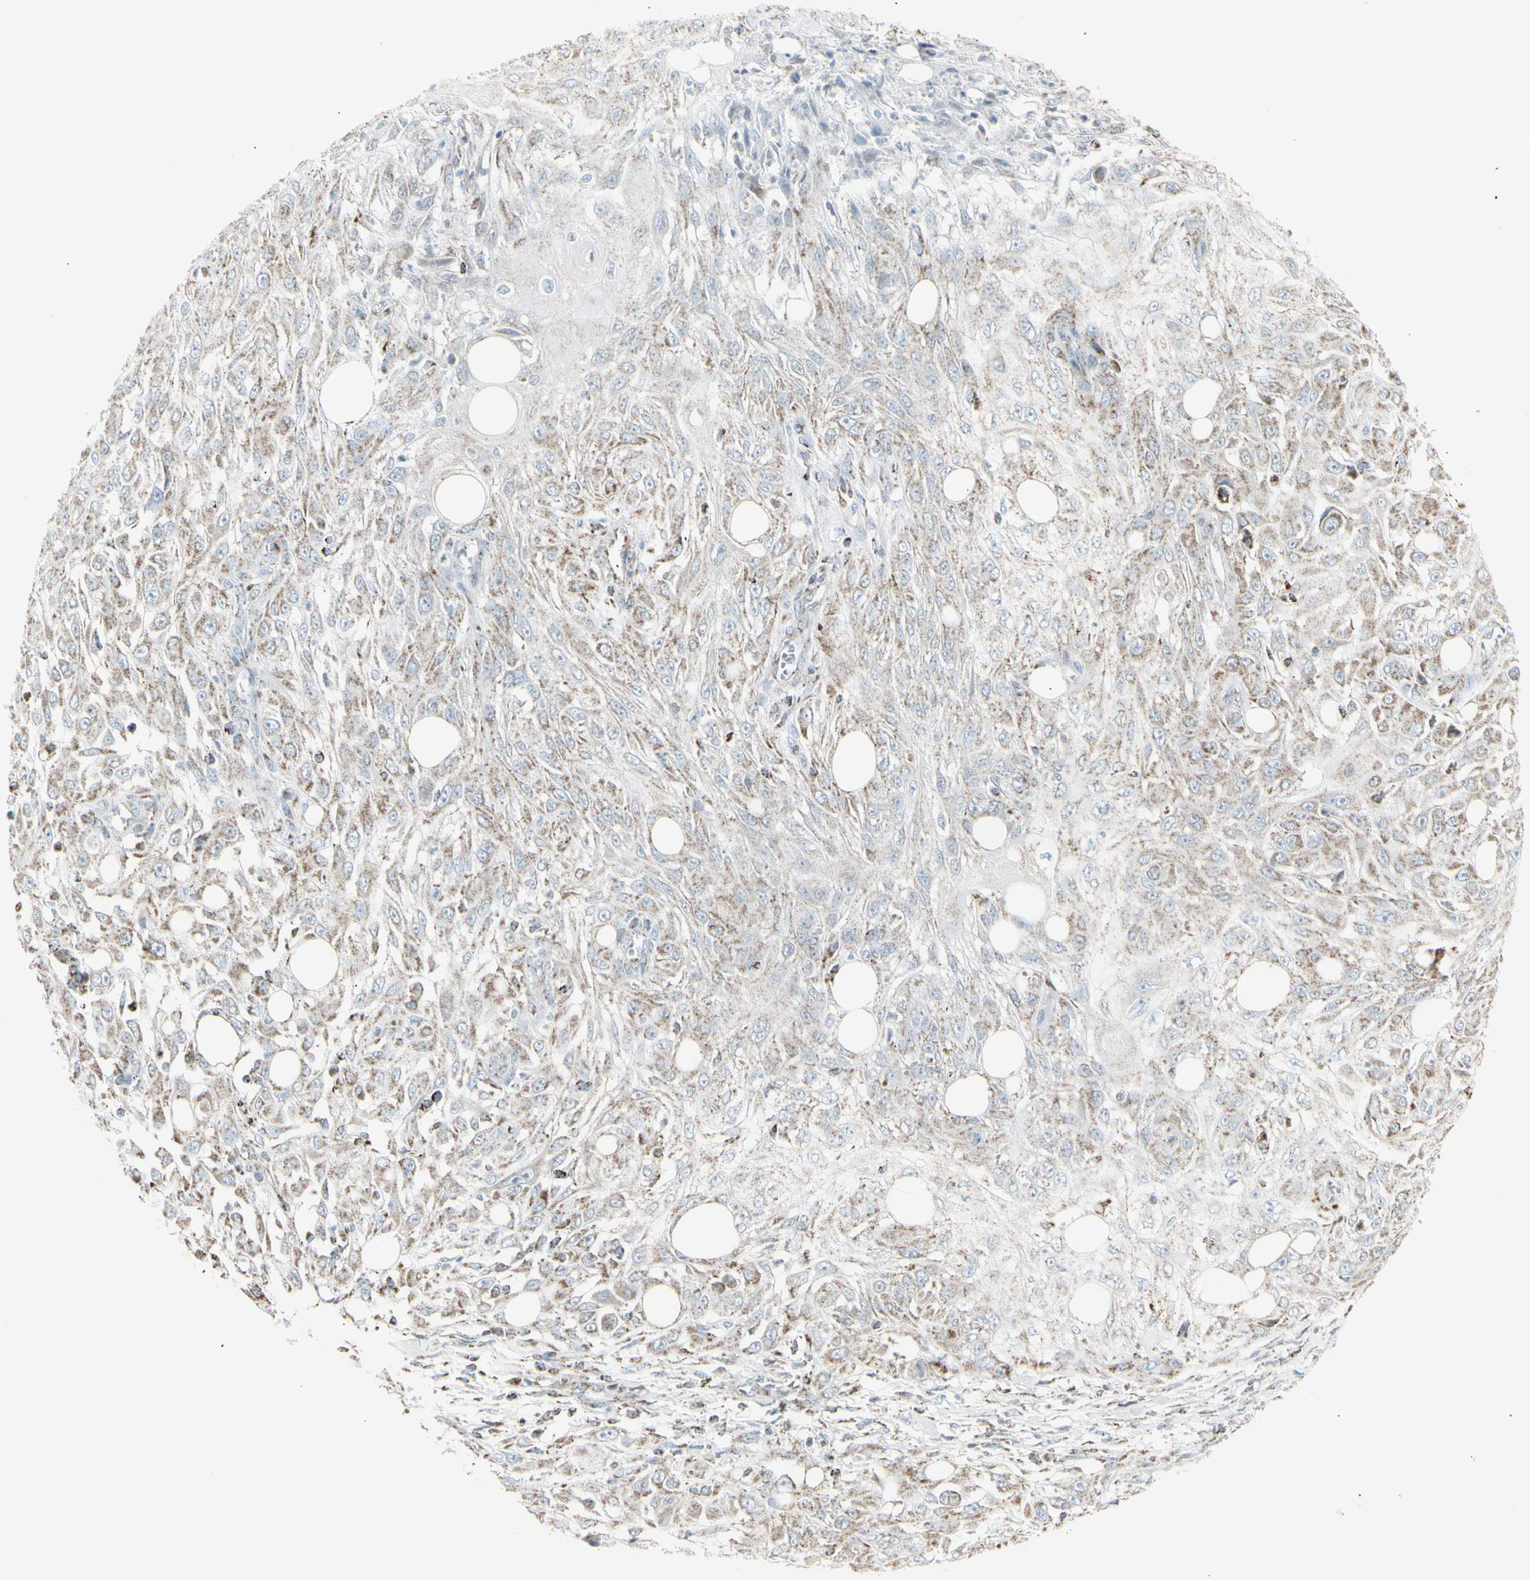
{"staining": {"intensity": "weak", "quantity": "25%-75%", "location": "cytoplasmic/membranous"}, "tissue": "skin cancer", "cell_type": "Tumor cells", "image_type": "cancer", "snomed": [{"axis": "morphology", "description": "Squamous cell carcinoma, NOS"}, {"axis": "topography", "description": "Skin"}], "caption": "A brown stain shows weak cytoplasmic/membranous expression of a protein in human skin cancer tumor cells. Immunohistochemistry (ihc) stains the protein in brown and the nuclei are stained blue.", "gene": "PLGRKT", "patient": {"sex": "male", "age": 75}}